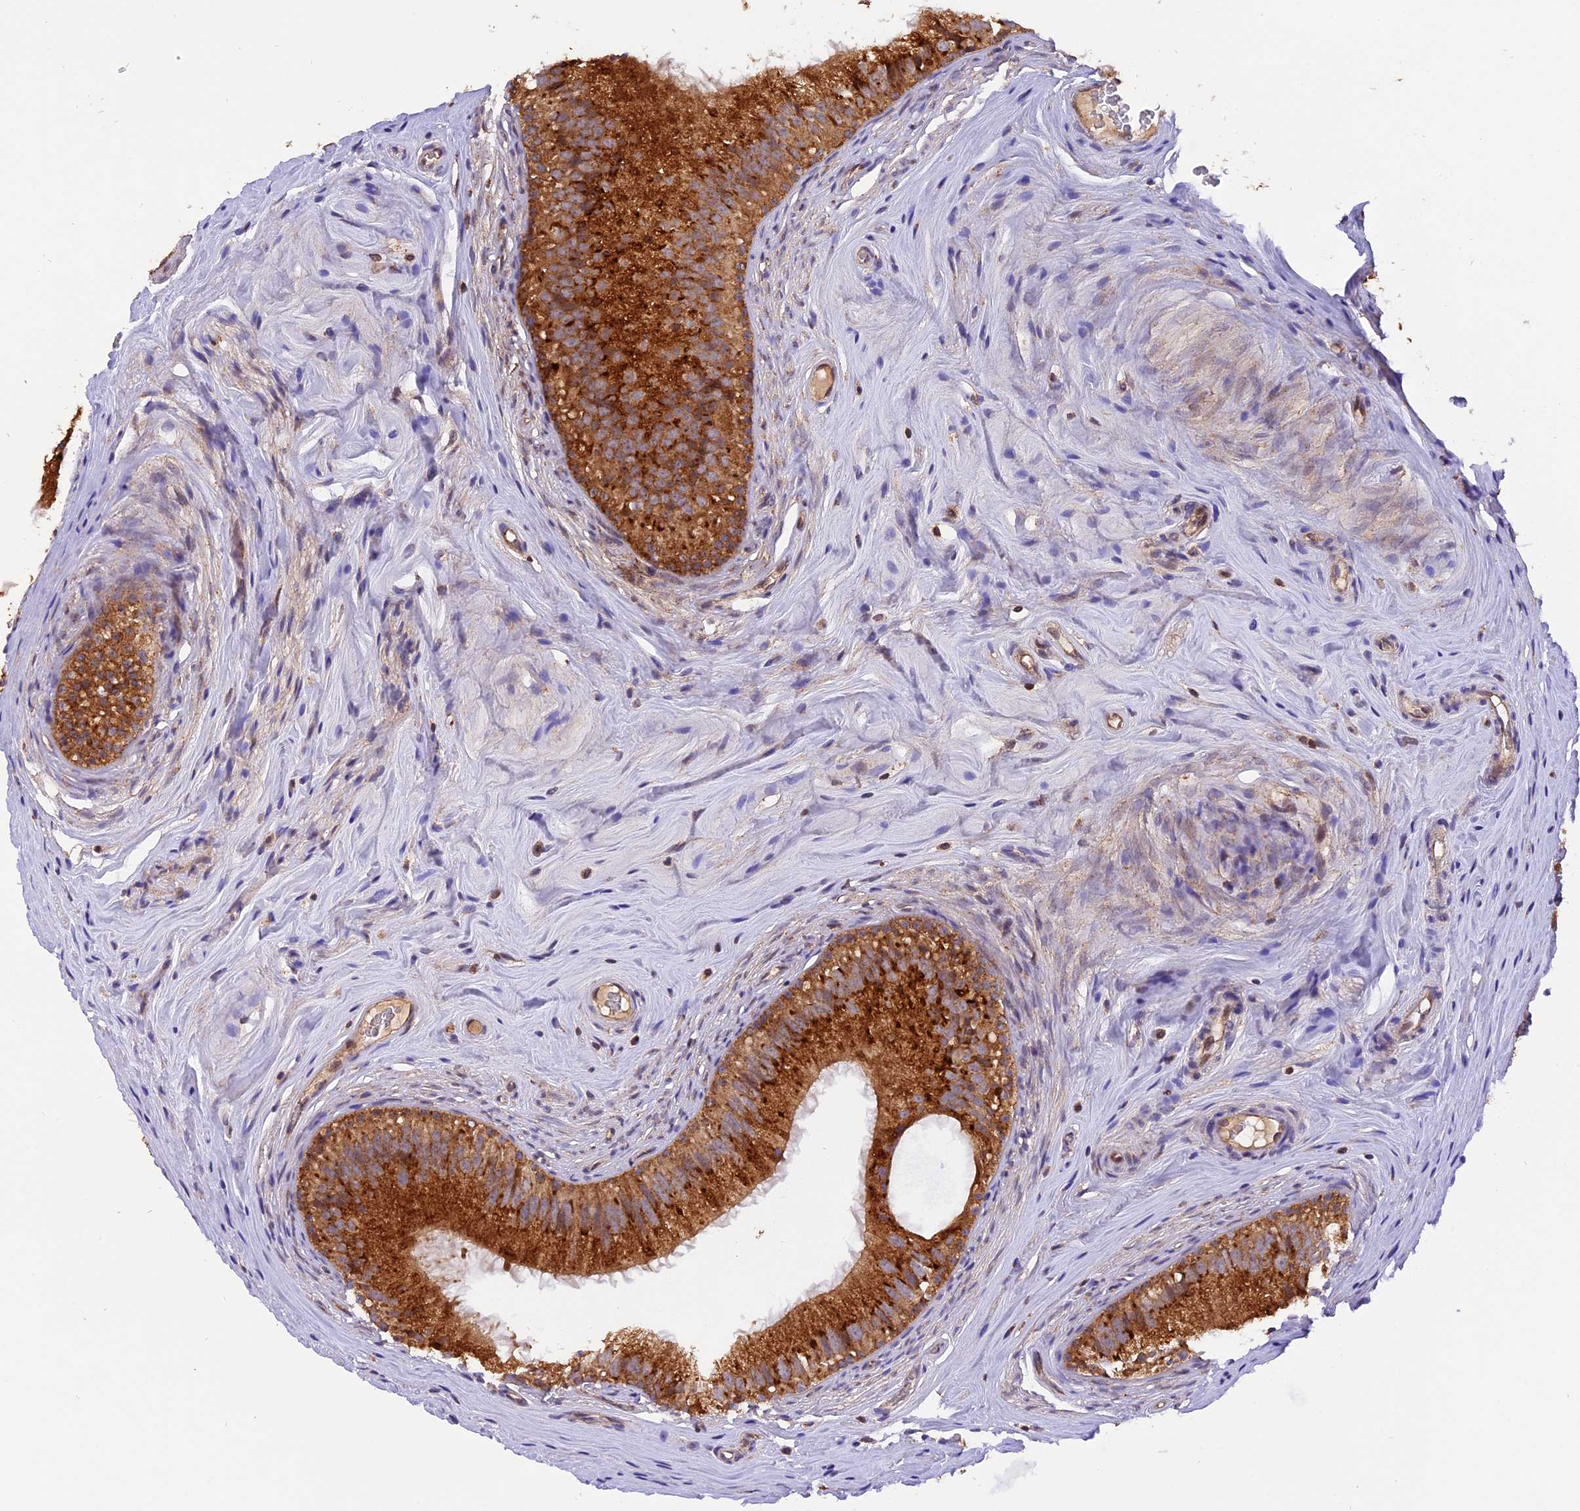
{"staining": {"intensity": "strong", "quantity": ">75%", "location": "cytoplasmic/membranous"}, "tissue": "epididymis", "cell_type": "Glandular cells", "image_type": "normal", "snomed": [{"axis": "morphology", "description": "Normal tissue, NOS"}, {"axis": "topography", "description": "Epididymis"}], "caption": "High-magnification brightfield microscopy of unremarkable epididymis stained with DAB (3,3'-diaminobenzidine) (brown) and counterstained with hematoxylin (blue). glandular cells exhibit strong cytoplasmic/membranous staining is identified in approximately>75% of cells. (Stains: DAB (3,3'-diaminobenzidine) in brown, nuclei in blue, Microscopy: brightfield microscopy at high magnification).", "gene": "PEX3", "patient": {"sex": "male", "age": 45}}